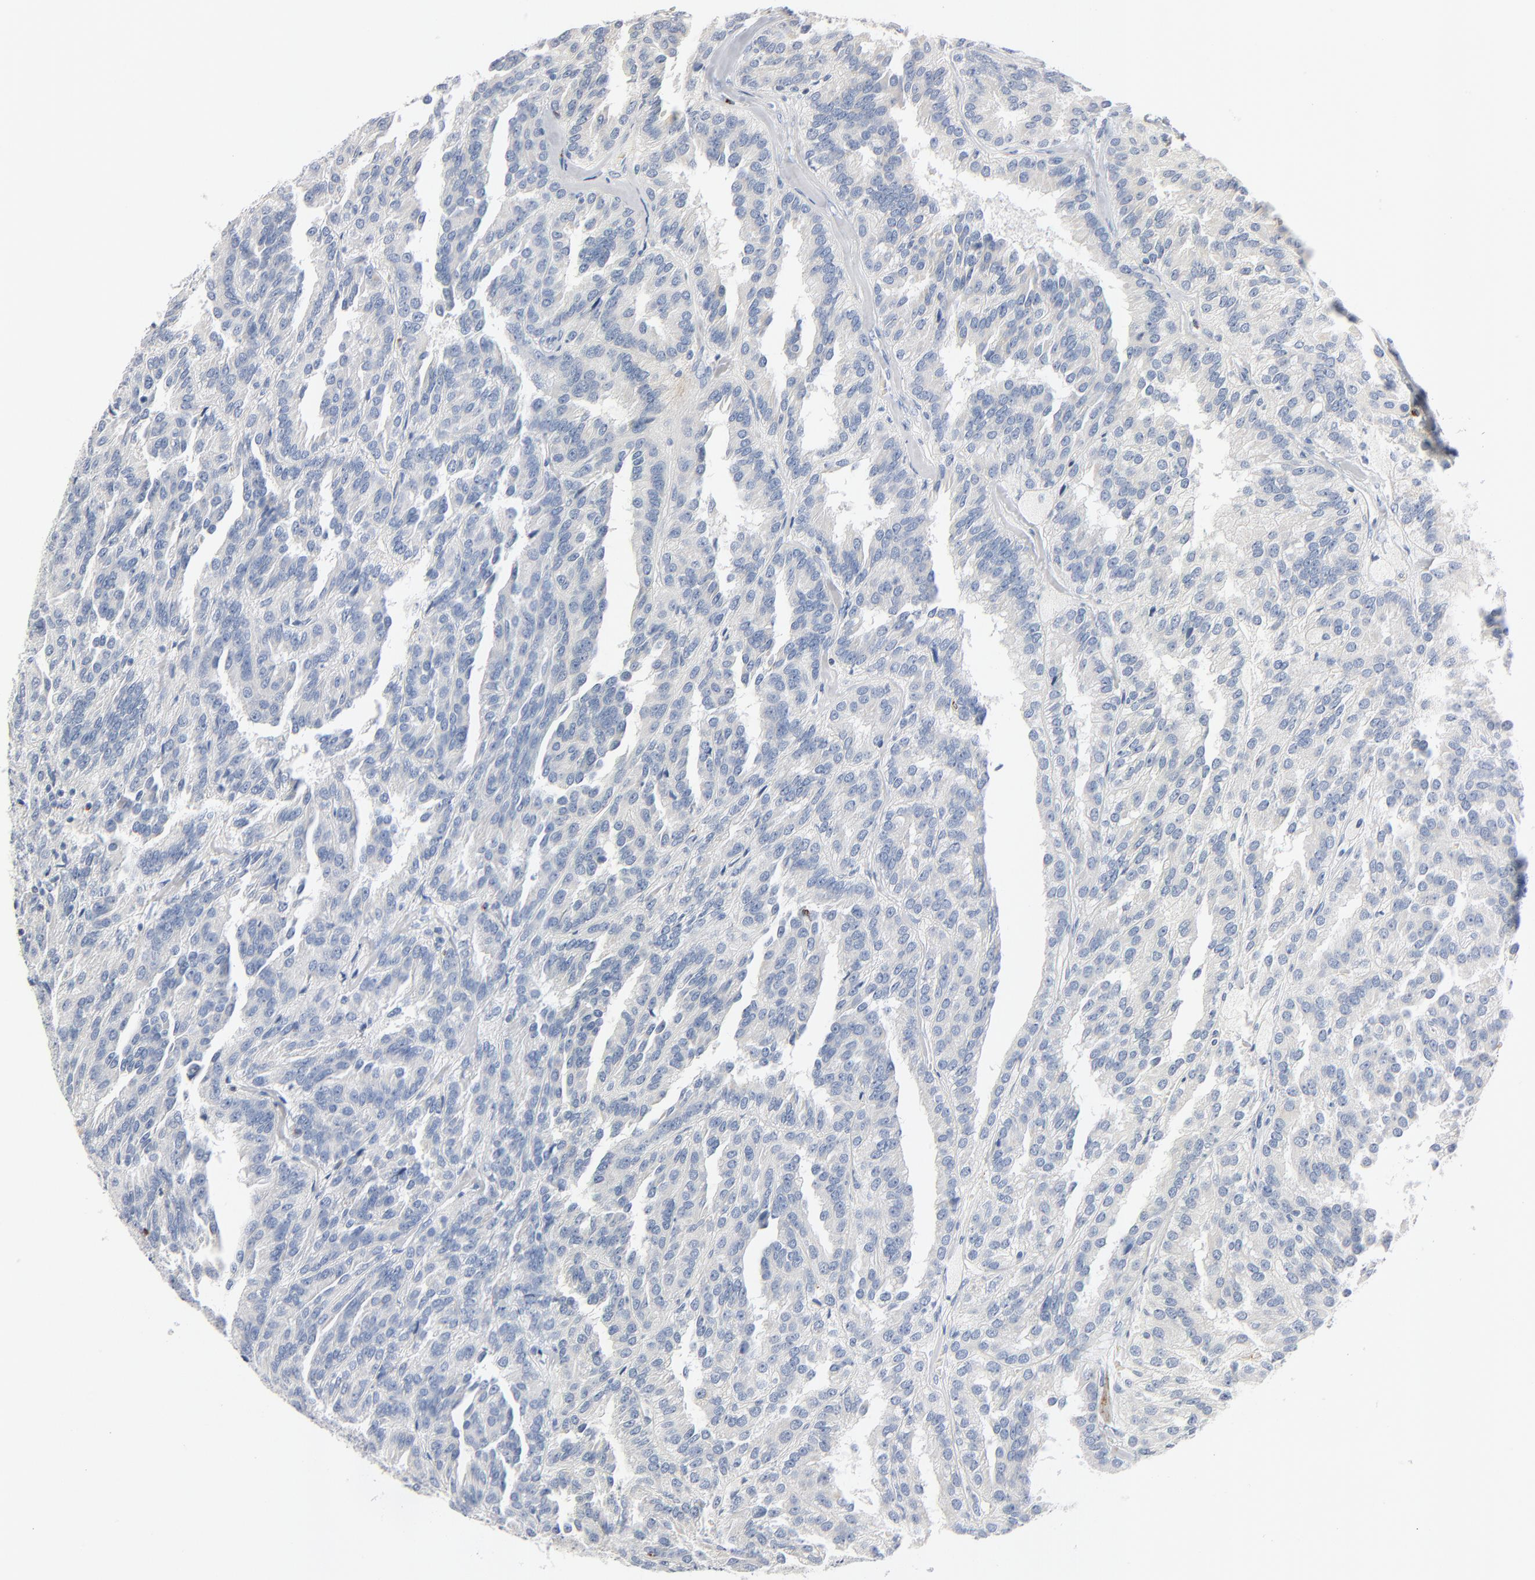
{"staining": {"intensity": "negative", "quantity": "none", "location": "none"}, "tissue": "renal cancer", "cell_type": "Tumor cells", "image_type": "cancer", "snomed": [{"axis": "morphology", "description": "Adenocarcinoma, NOS"}, {"axis": "topography", "description": "Kidney"}], "caption": "Human adenocarcinoma (renal) stained for a protein using IHC demonstrates no positivity in tumor cells.", "gene": "GZMB", "patient": {"sex": "male", "age": 46}}